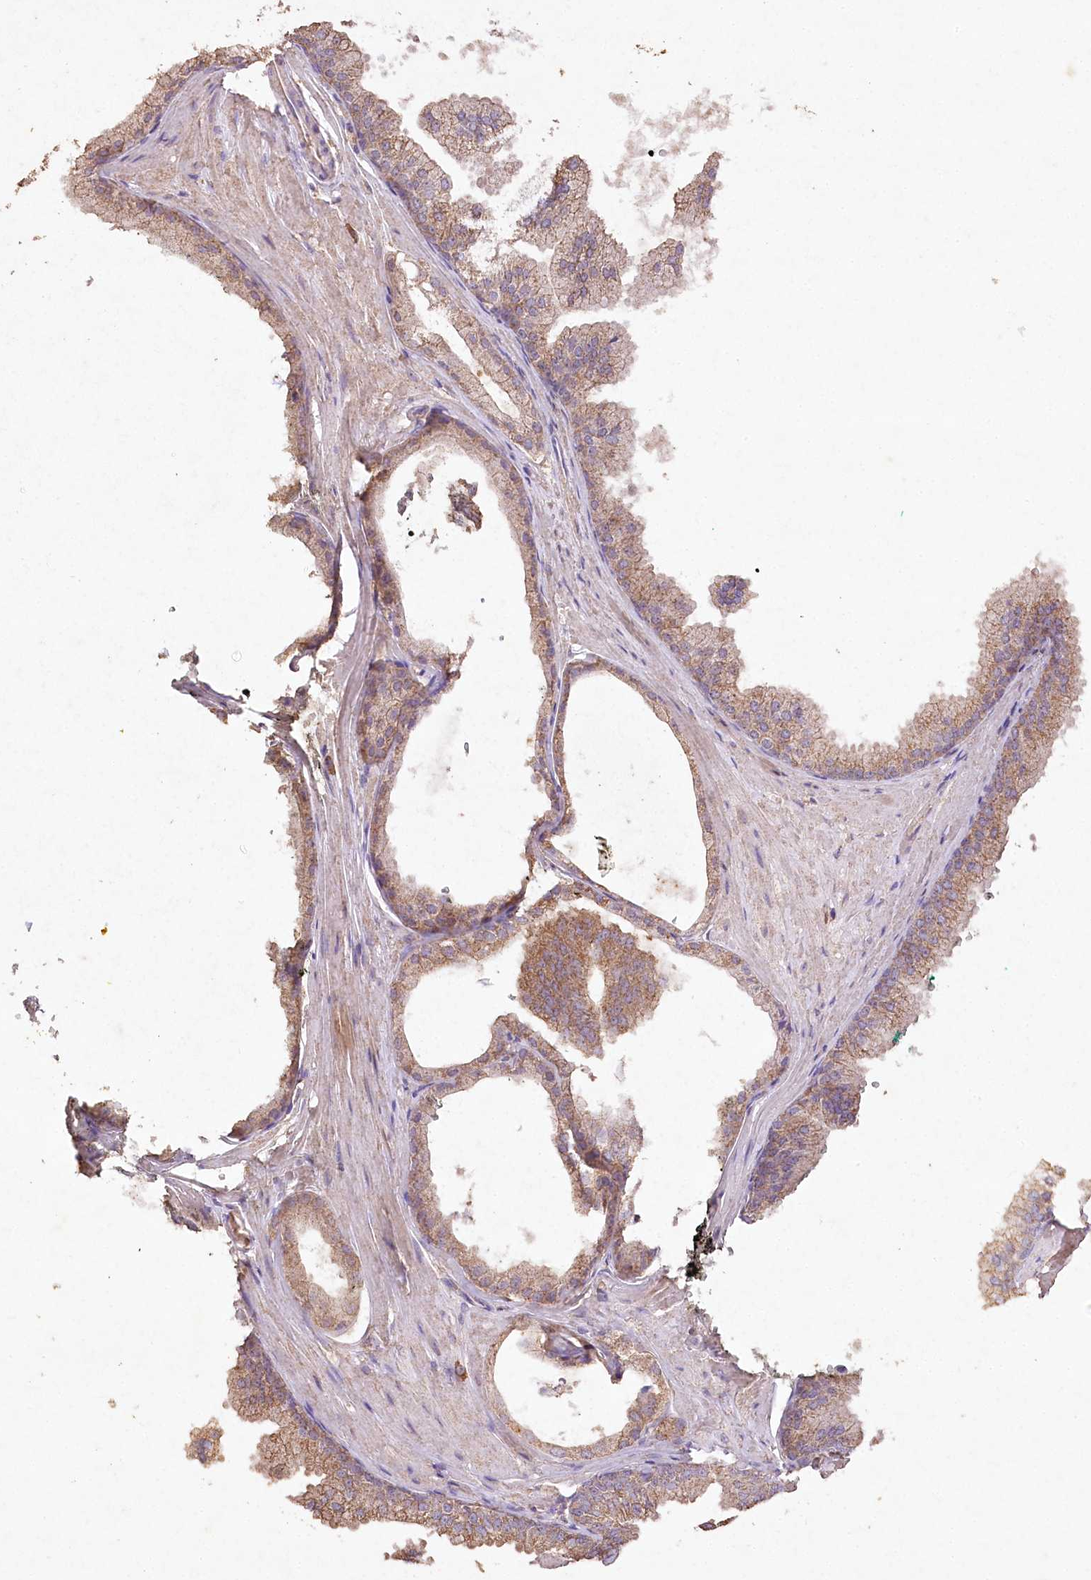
{"staining": {"intensity": "moderate", "quantity": ">75%", "location": "cytoplasmic/membranous"}, "tissue": "prostate cancer", "cell_type": "Tumor cells", "image_type": "cancer", "snomed": [{"axis": "morphology", "description": "Adenocarcinoma, Low grade"}, {"axis": "topography", "description": "Prostate"}], "caption": "Prostate cancer (low-grade adenocarcinoma) tissue demonstrates moderate cytoplasmic/membranous expression in approximately >75% of tumor cells, visualized by immunohistochemistry.", "gene": "IREB2", "patient": {"sex": "male", "age": 63}}